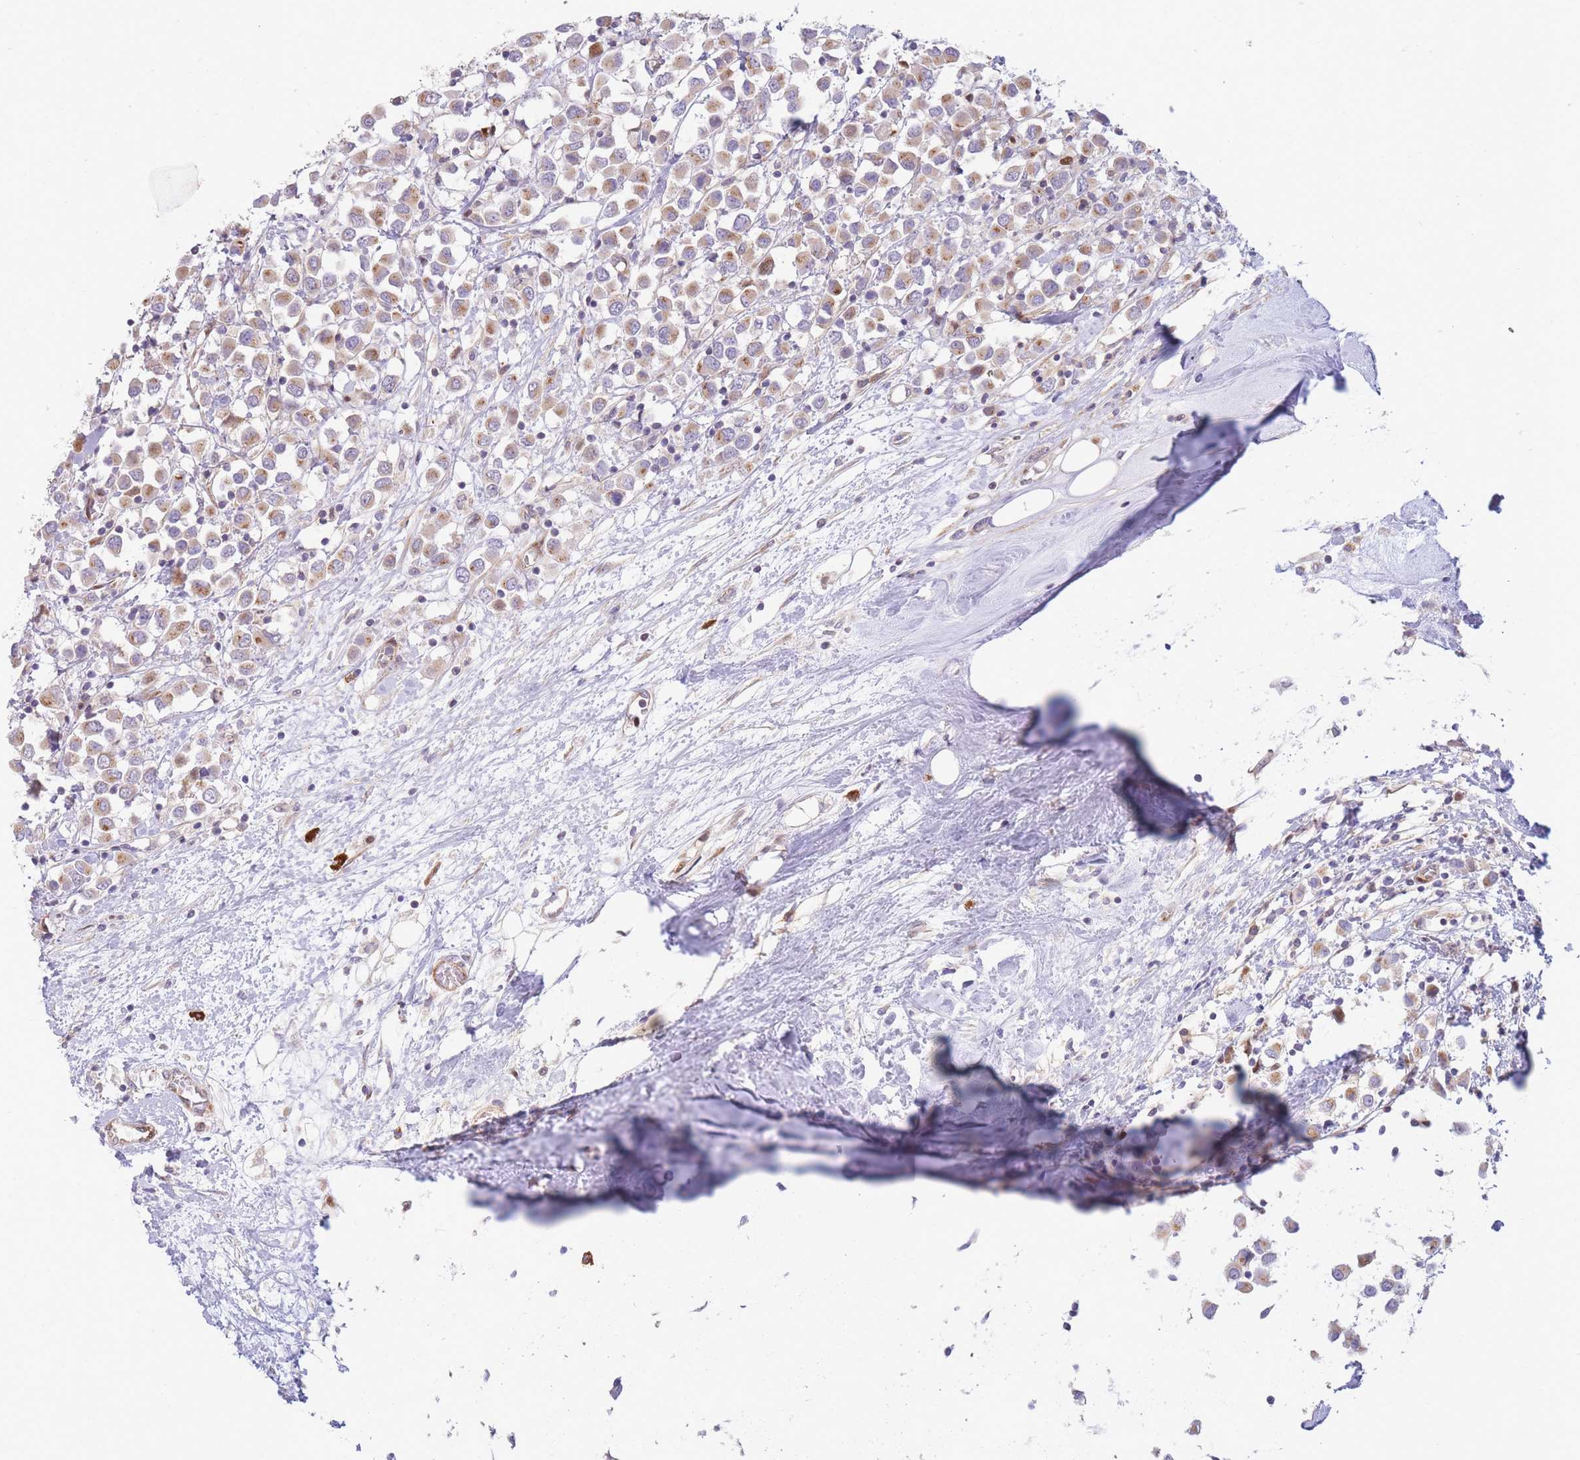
{"staining": {"intensity": "moderate", "quantity": "25%-75%", "location": "cytoplasmic/membranous"}, "tissue": "breast cancer", "cell_type": "Tumor cells", "image_type": "cancer", "snomed": [{"axis": "morphology", "description": "Duct carcinoma"}, {"axis": "topography", "description": "Breast"}], "caption": "Immunohistochemistry (IHC) staining of breast cancer, which displays medium levels of moderate cytoplasmic/membranous positivity in about 25%-75% of tumor cells indicating moderate cytoplasmic/membranous protein expression. The staining was performed using DAB (3,3'-diaminobenzidine) (brown) for protein detection and nuclei were counterstained in hematoxylin (blue).", "gene": "ATP5MC2", "patient": {"sex": "female", "age": 61}}